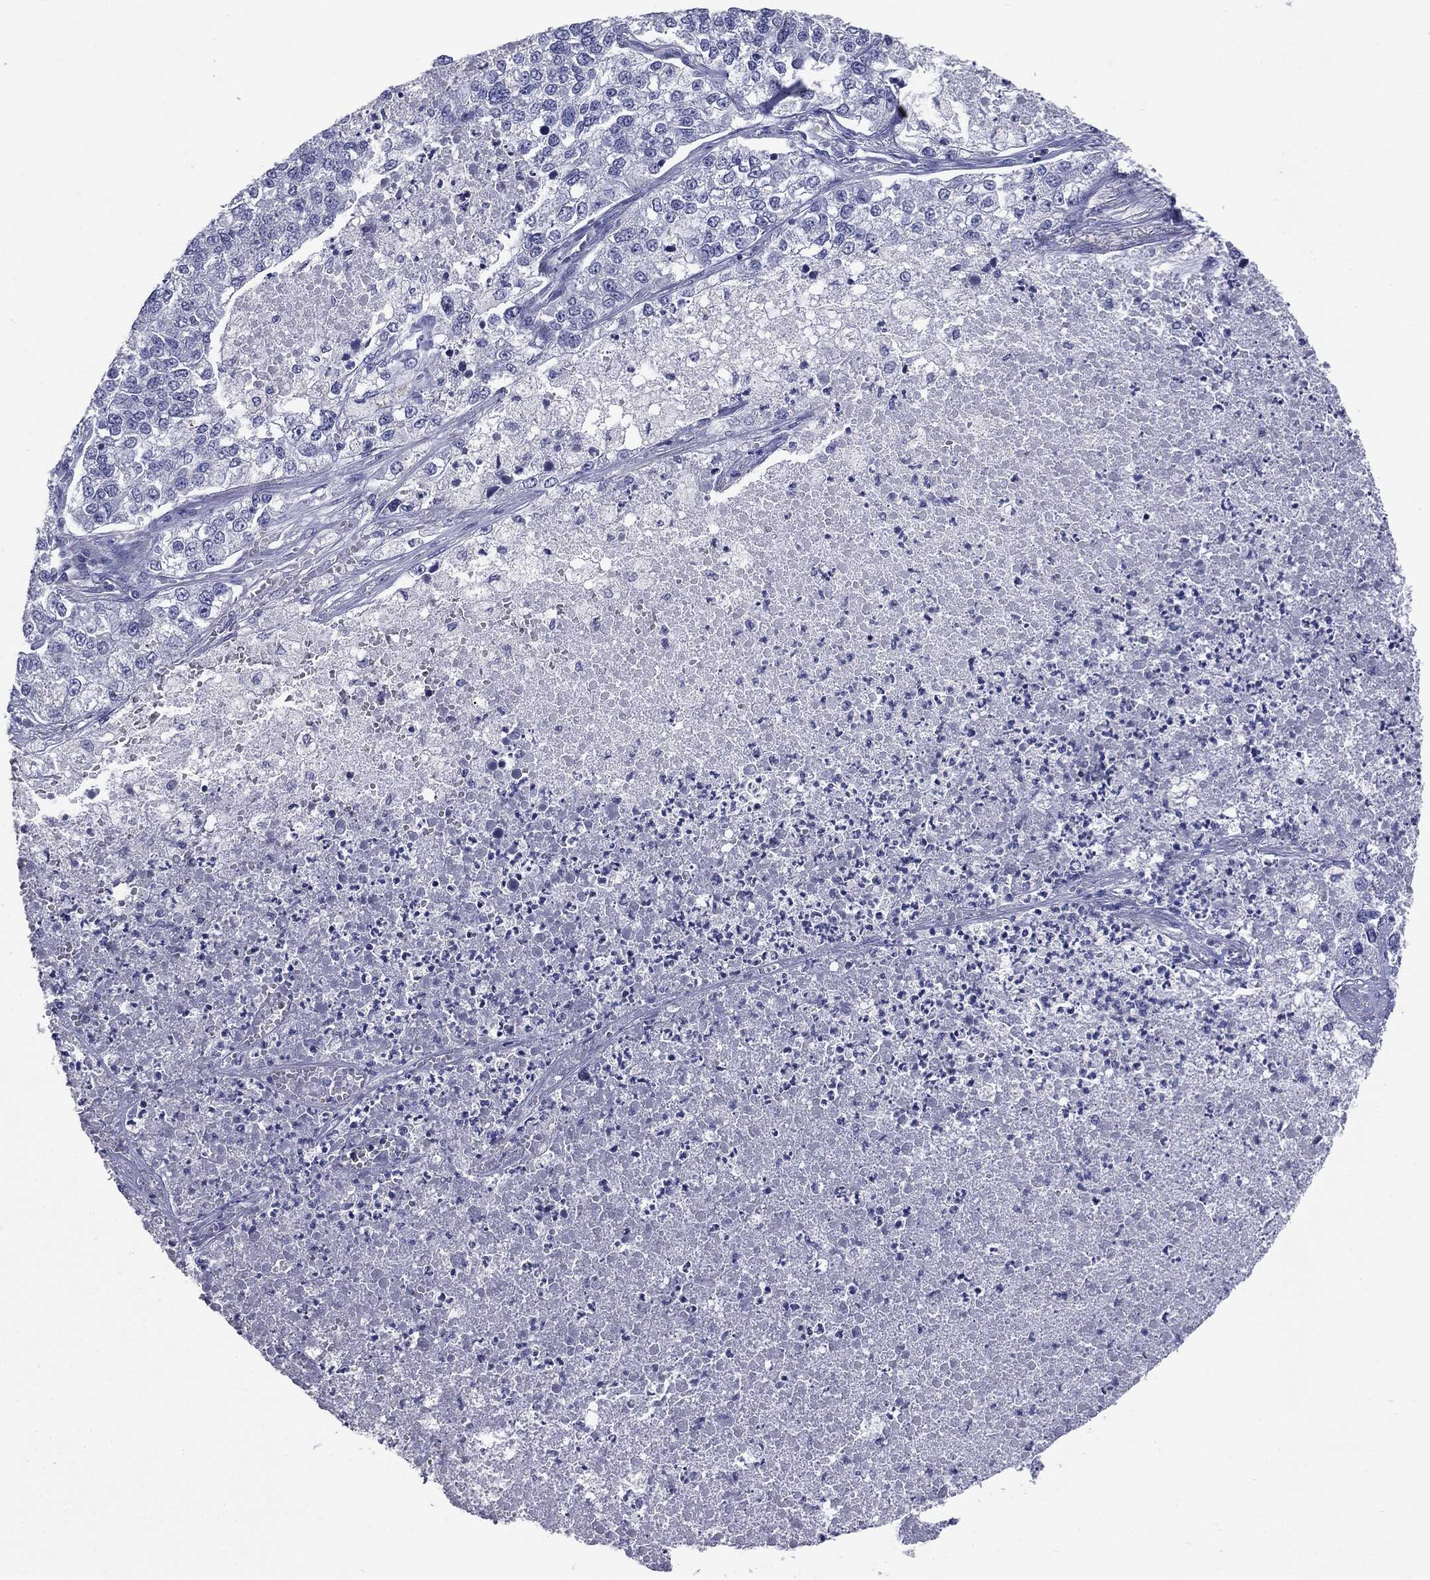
{"staining": {"intensity": "negative", "quantity": "none", "location": "none"}, "tissue": "lung cancer", "cell_type": "Tumor cells", "image_type": "cancer", "snomed": [{"axis": "morphology", "description": "Adenocarcinoma, NOS"}, {"axis": "topography", "description": "Lung"}], "caption": "Immunohistochemistry of human adenocarcinoma (lung) shows no expression in tumor cells.", "gene": "TSHB", "patient": {"sex": "male", "age": 49}}